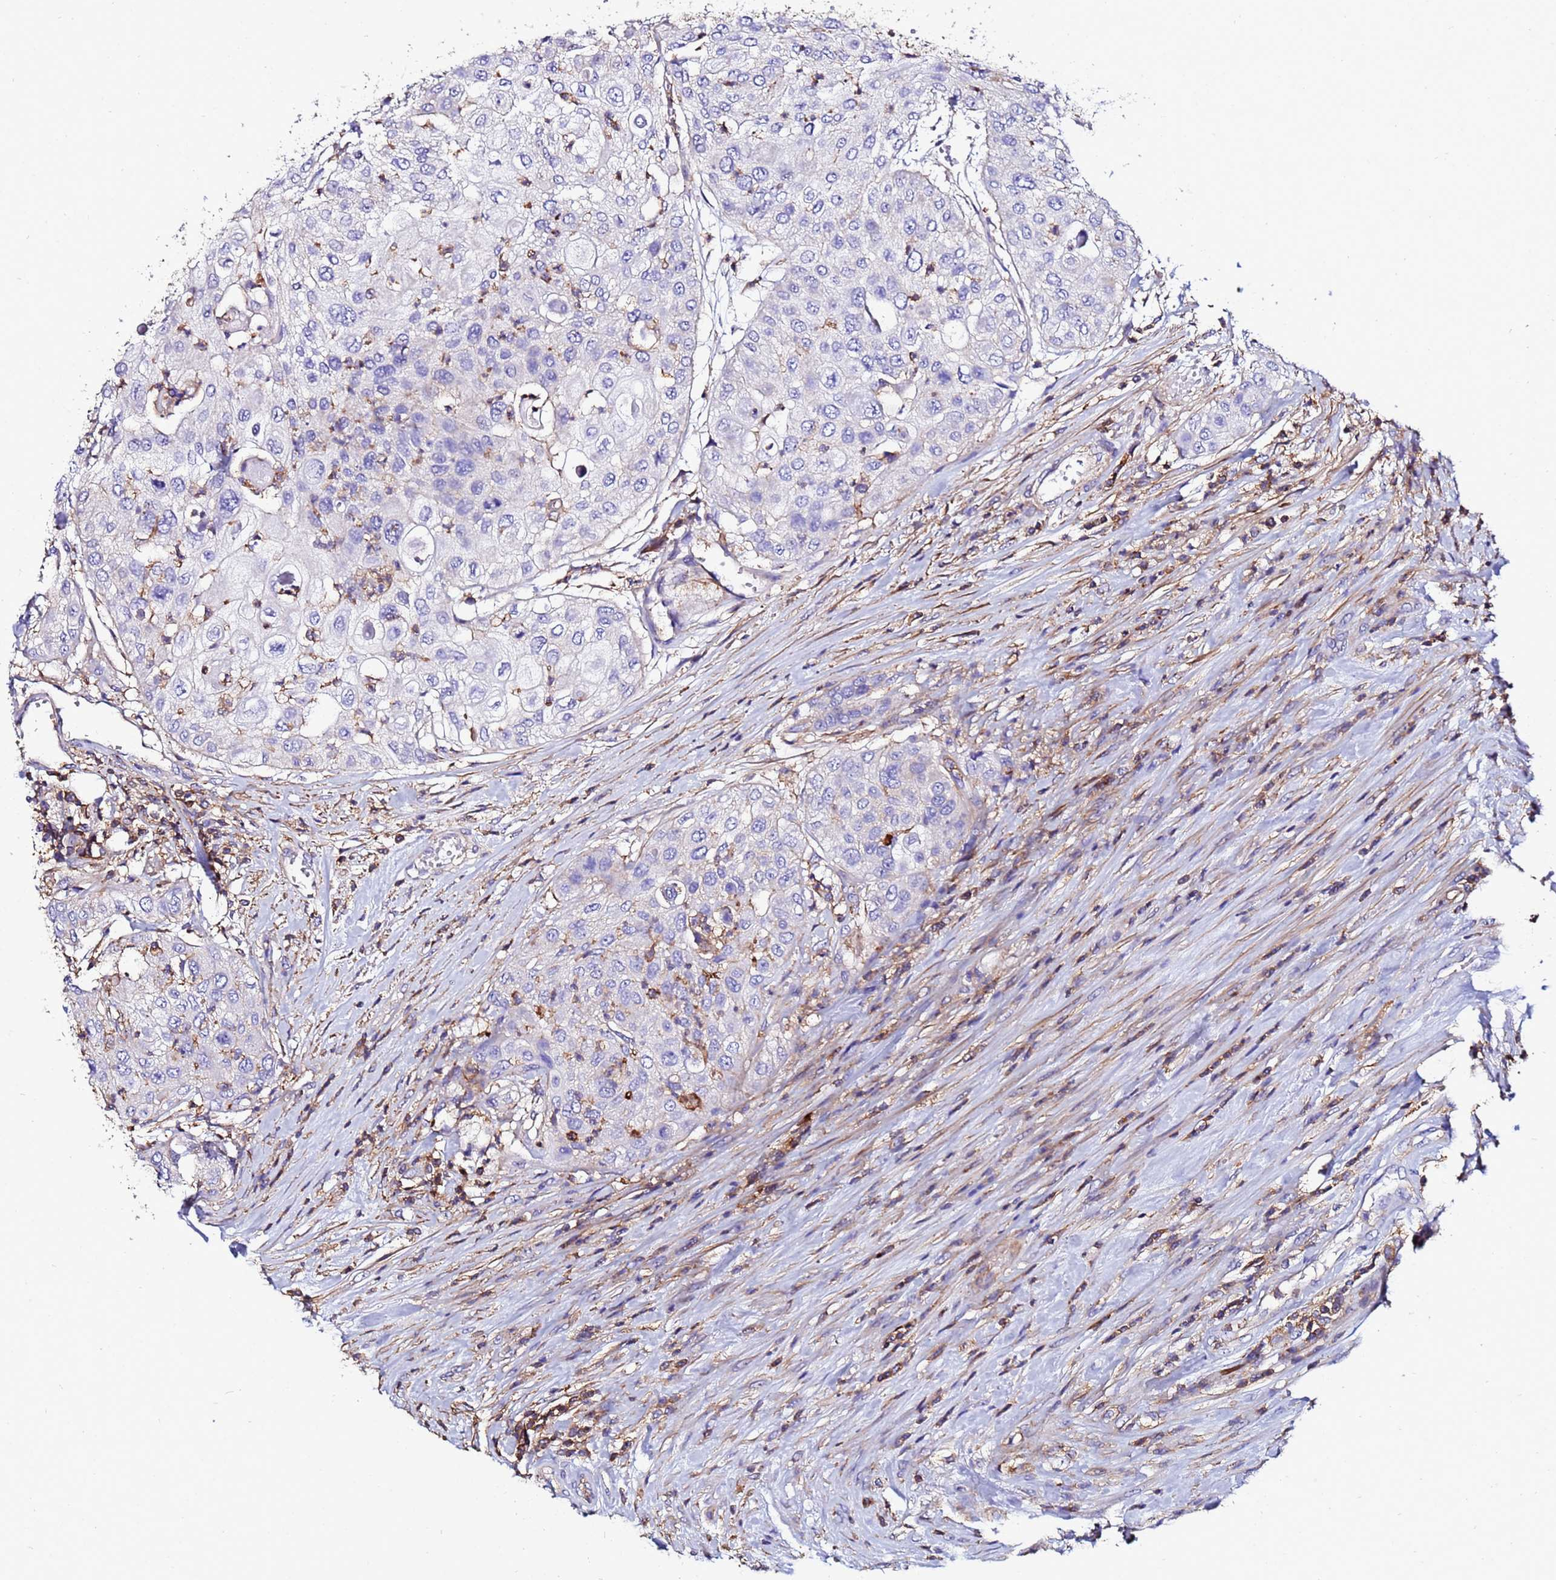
{"staining": {"intensity": "negative", "quantity": "none", "location": "none"}, "tissue": "urothelial cancer", "cell_type": "Tumor cells", "image_type": "cancer", "snomed": [{"axis": "morphology", "description": "Urothelial carcinoma, High grade"}, {"axis": "topography", "description": "Urinary bladder"}], "caption": "DAB immunohistochemical staining of urothelial carcinoma (high-grade) displays no significant expression in tumor cells.", "gene": "ACTB", "patient": {"sex": "female", "age": 79}}